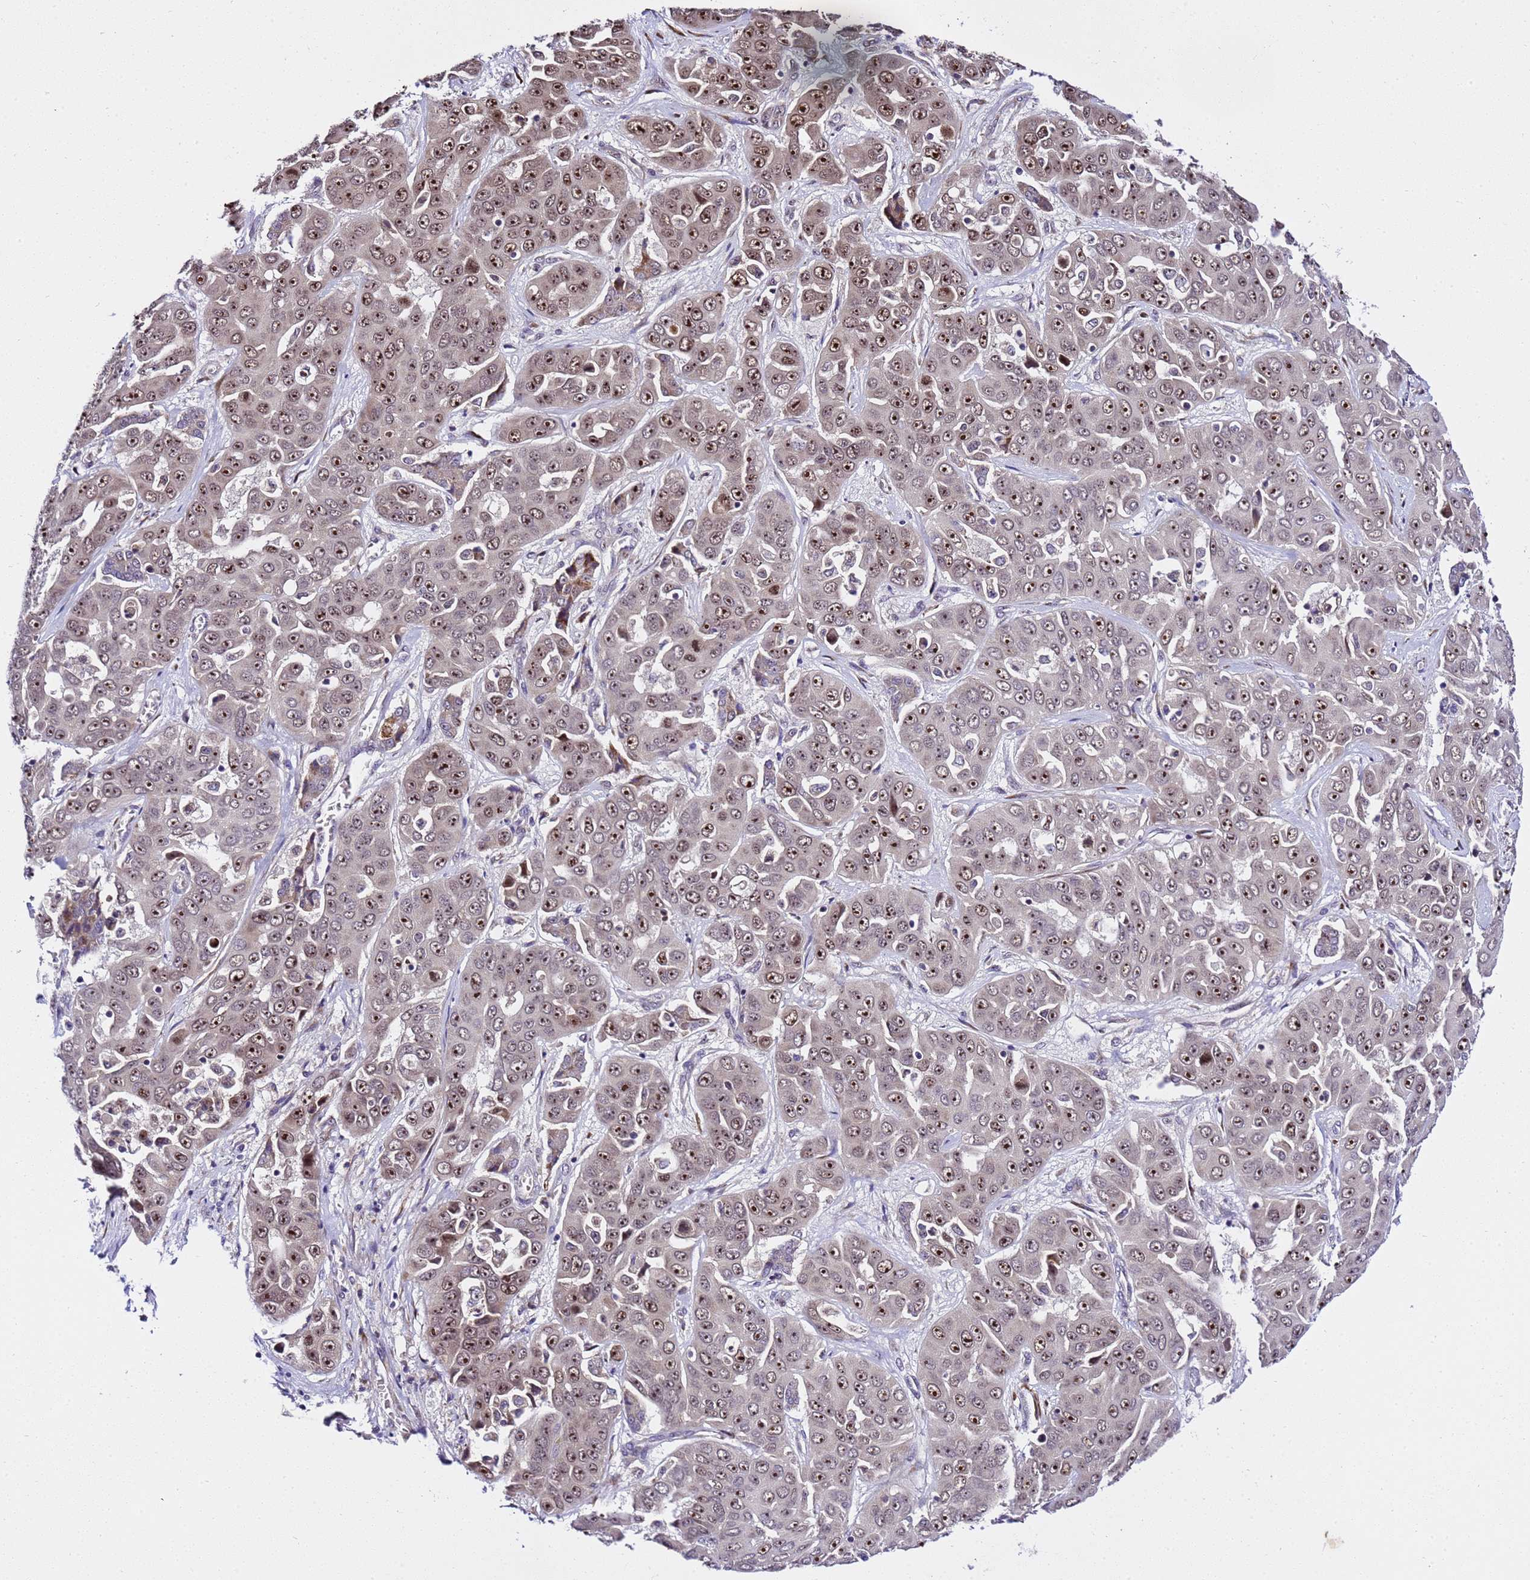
{"staining": {"intensity": "strong", "quantity": ">75%", "location": "nuclear"}, "tissue": "liver cancer", "cell_type": "Tumor cells", "image_type": "cancer", "snomed": [{"axis": "morphology", "description": "Cholangiocarcinoma"}, {"axis": "topography", "description": "Liver"}], "caption": "Strong nuclear expression is appreciated in about >75% of tumor cells in liver cancer. The protein is stained brown, and the nuclei are stained in blue (DAB IHC with brightfield microscopy, high magnification).", "gene": "SLX4IP", "patient": {"sex": "female", "age": 52}}